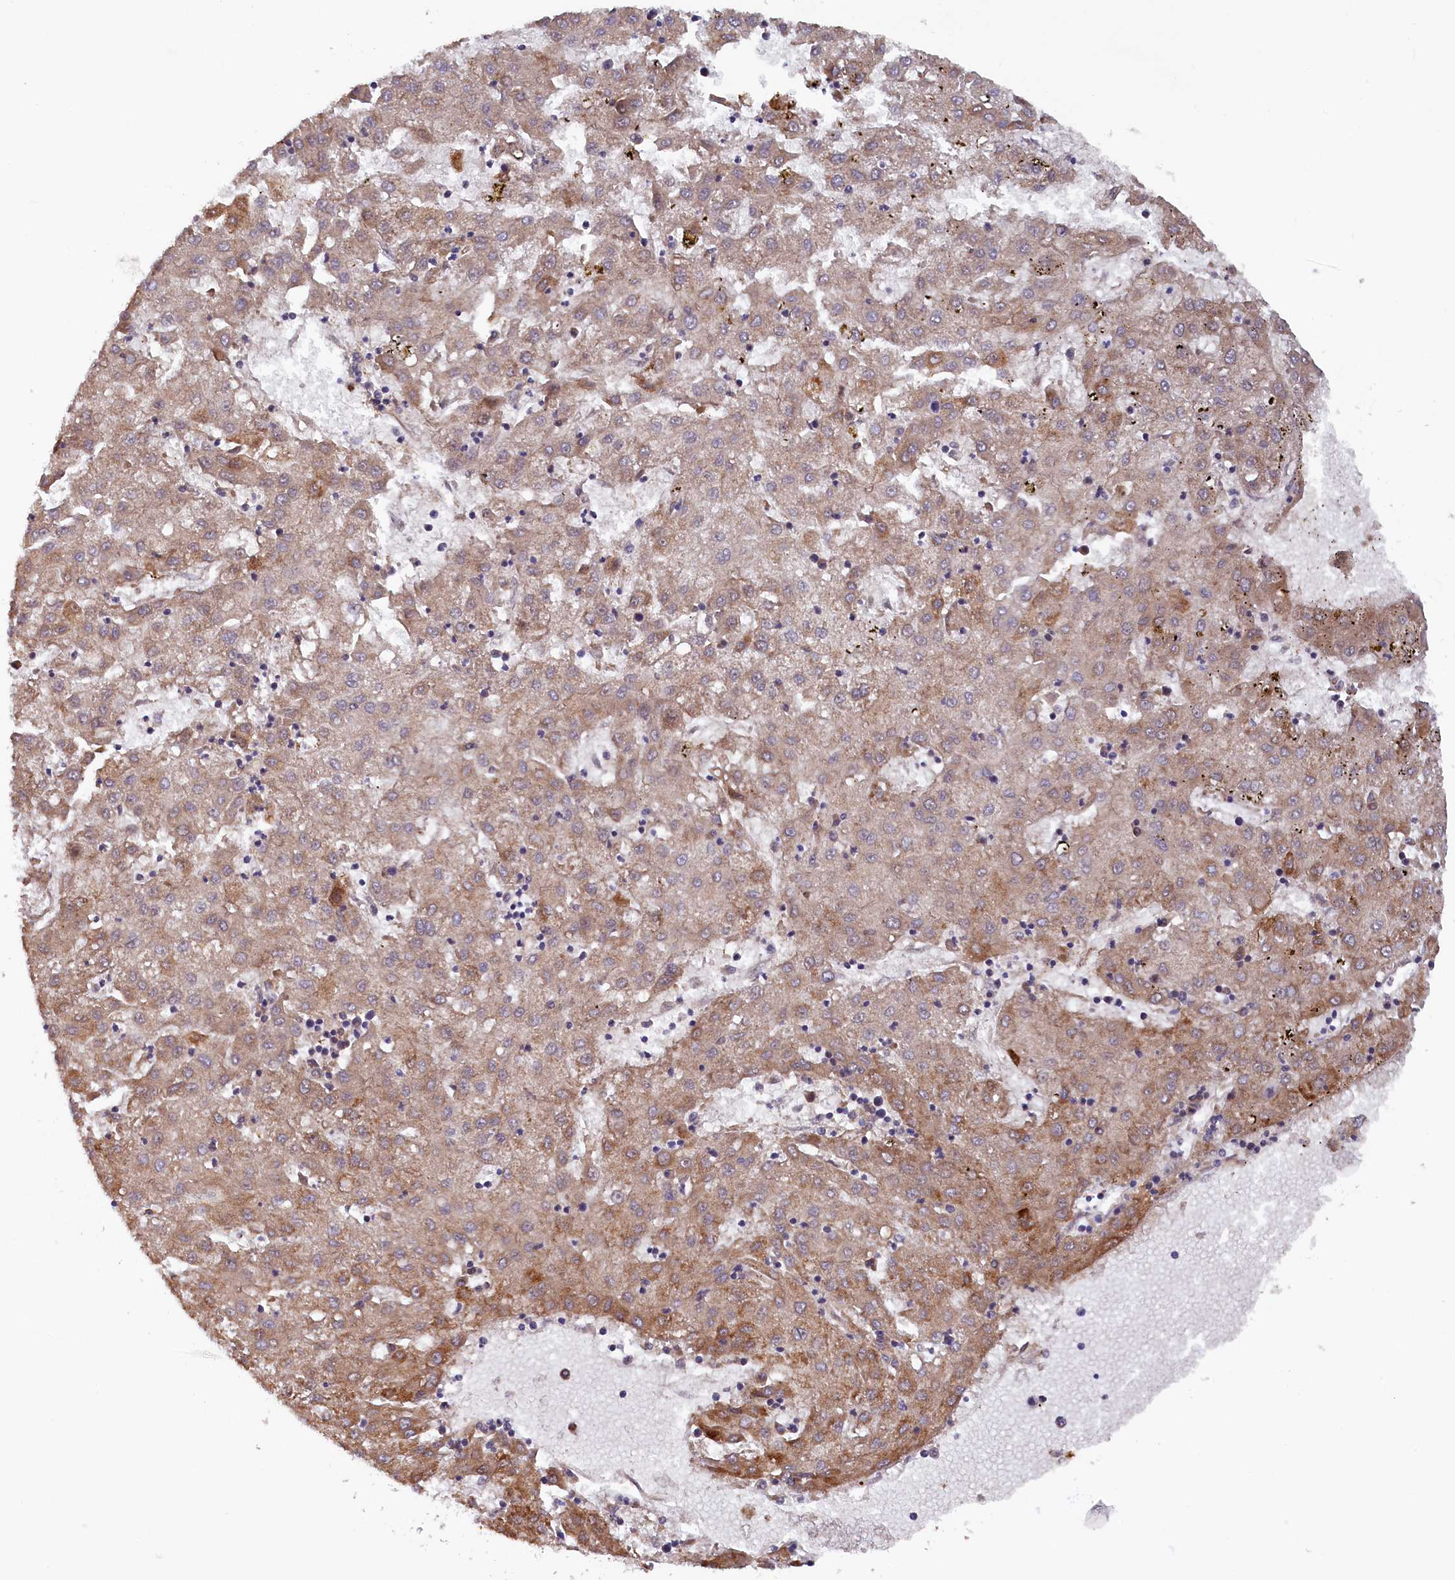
{"staining": {"intensity": "strong", "quantity": "25%-75%", "location": "cytoplasmic/membranous"}, "tissue": "liver cancer", "cell_type": "Tumor cells", "image_type": "cancer", "snomed": [{"axis": "morphology", "description": "Carcinoma, Hepatocellular, NOS"}, {"axis": "topography", "description": "Liver"}], "caption": "The image demonstrates staining of liver cancer, revealing strong cytoplasmic/membranous protein expression (brown color) within tumor cells.", "gene": "FERMT1", "patient": {"sex": "male", "age": 72}}